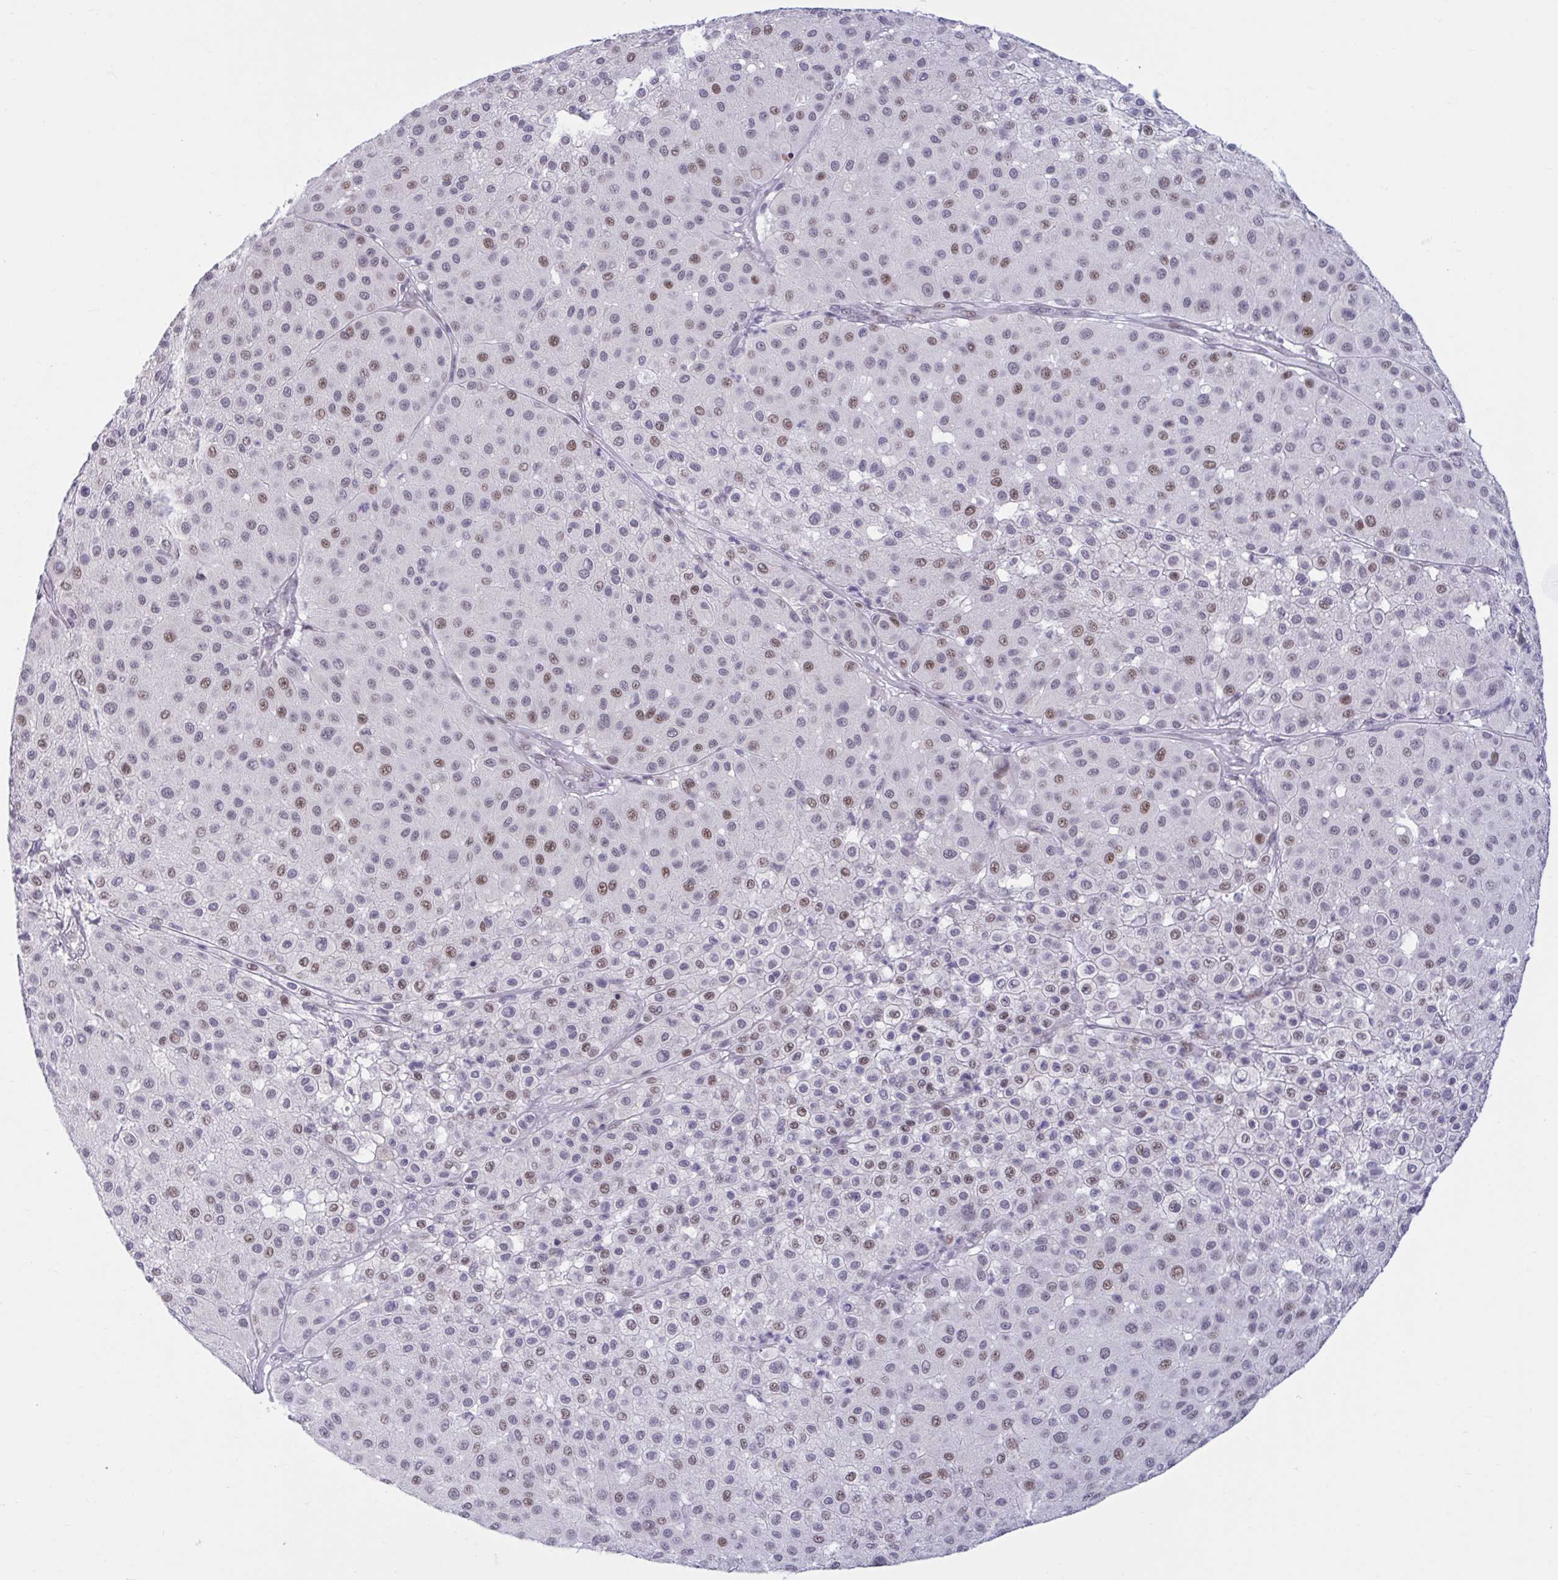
{"staining": {"intensity": "moderate", "quantity": "25%-75%", "location": "nuclear"}, "tissue": "melanoma", "cell_type": "Tumor cells", "image_type": "cancer", "snomed": [{"axis": "morphology", "description": "Malignant melanoma, Metastatic site"}, {"axis": "topography", "description": "Smooth muscle"}], "caption": "Tumor cells display medium levels of moderate nuclear staining in about 25%-75% of cells in melanoma.", "gene": "HSD17B6", "patient": {"sex": "male", "age": 41}}